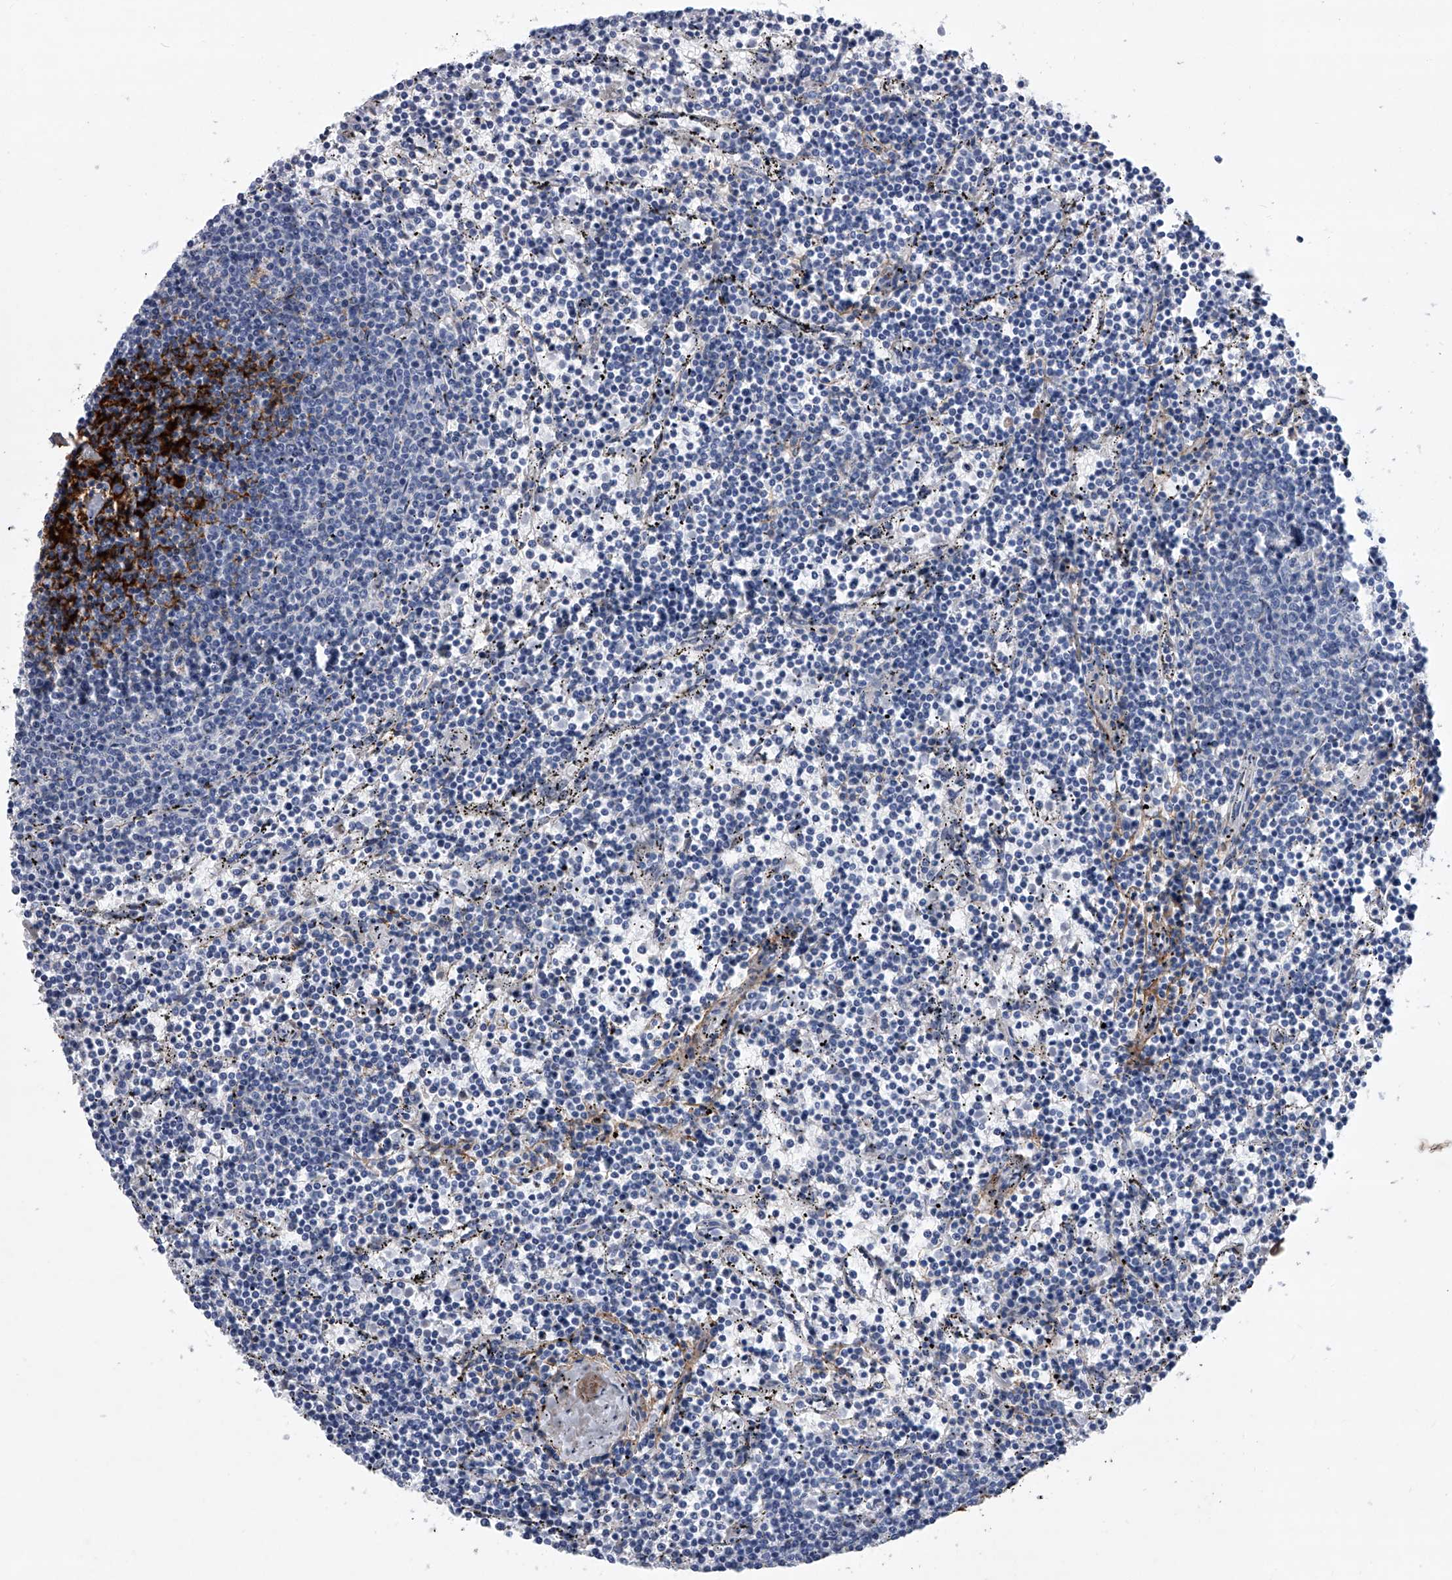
{"staining": {"intensity": "negative", "quantity": "none", "location": "none"}, "tissue": "lymphoma", "cell_type": "Tumor cells", "image_type": "cancer", "snomed": [{"axis": "morphology", "description": "Malignant lymphoma, non-Hodgkin's type, Low grade"}, {"axis": "topography", "description": "Spleen"}], "caption": "Malignant lymphoma, non-Hodgkin's type (low-grade) stained for a protein using immunohistochemistry shows no positivity tumor cells.", "gene": "ALG14", "patient": {"sex": "female", "age": 50}}